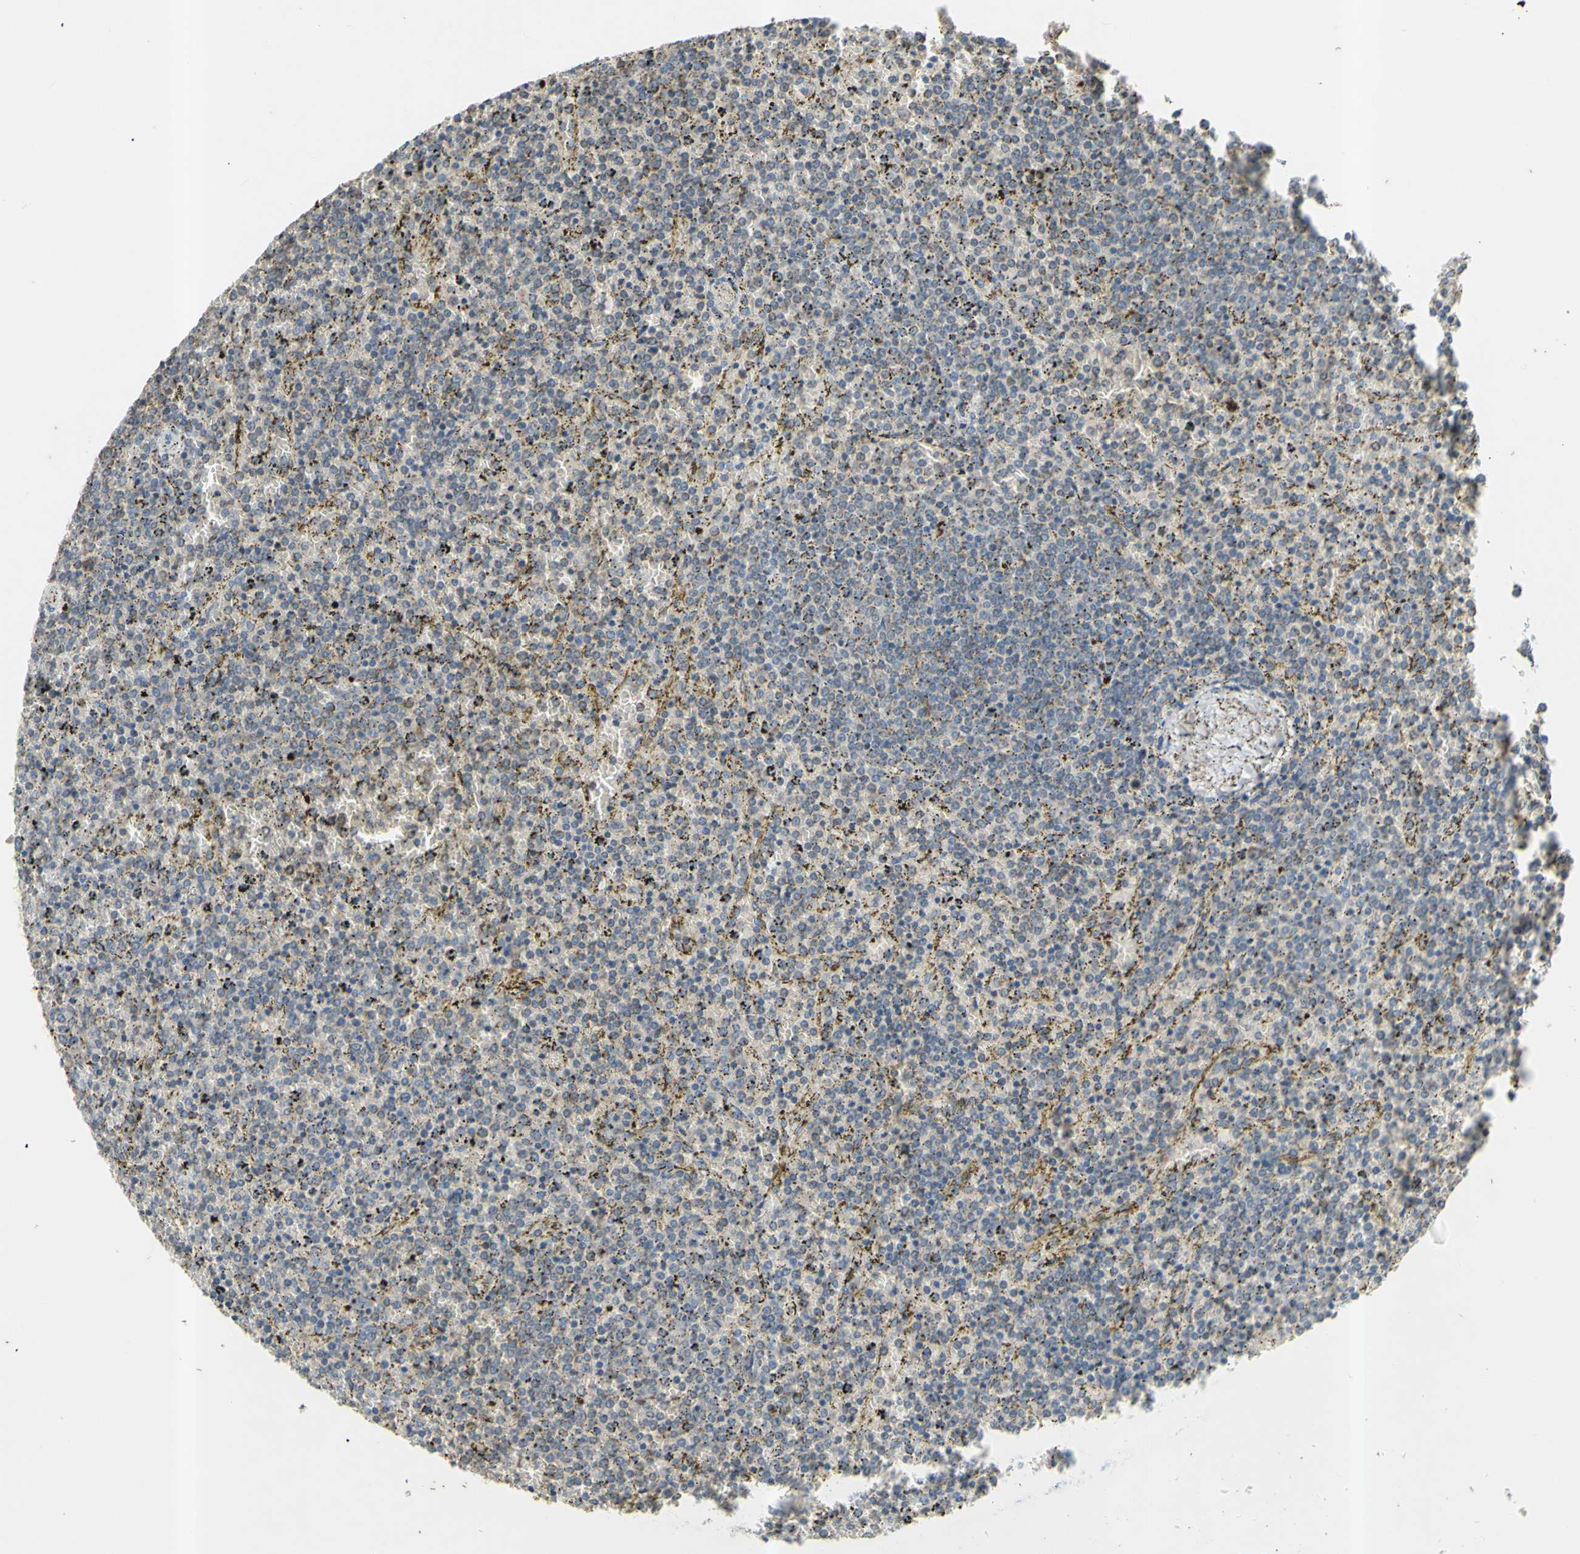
{"staining": {"intensity": "negative", "quantity": "none", "location": "none"}, "tissue": "lymphoma", "cell_type": "Tumor cells", "image_type": "cancer", "snomed": [{"axis": "morphology", "description": "Malignant lymphoma, non-Hodgkin's type, Low grade"}, {"axis": "topography", "description": "Spleen"}], "caption": "A high-resolution histopathology image shows IHC staining of lymphoma, which demonstrates no significant expression in tumor cells. Brightfield microscopy of immunohistochemistry stained with DAB (brown) and hematoxylin (blue), captured at high magnification.", "gene": "PTGIS", "patient": {"sex": "female", "age": 77}}